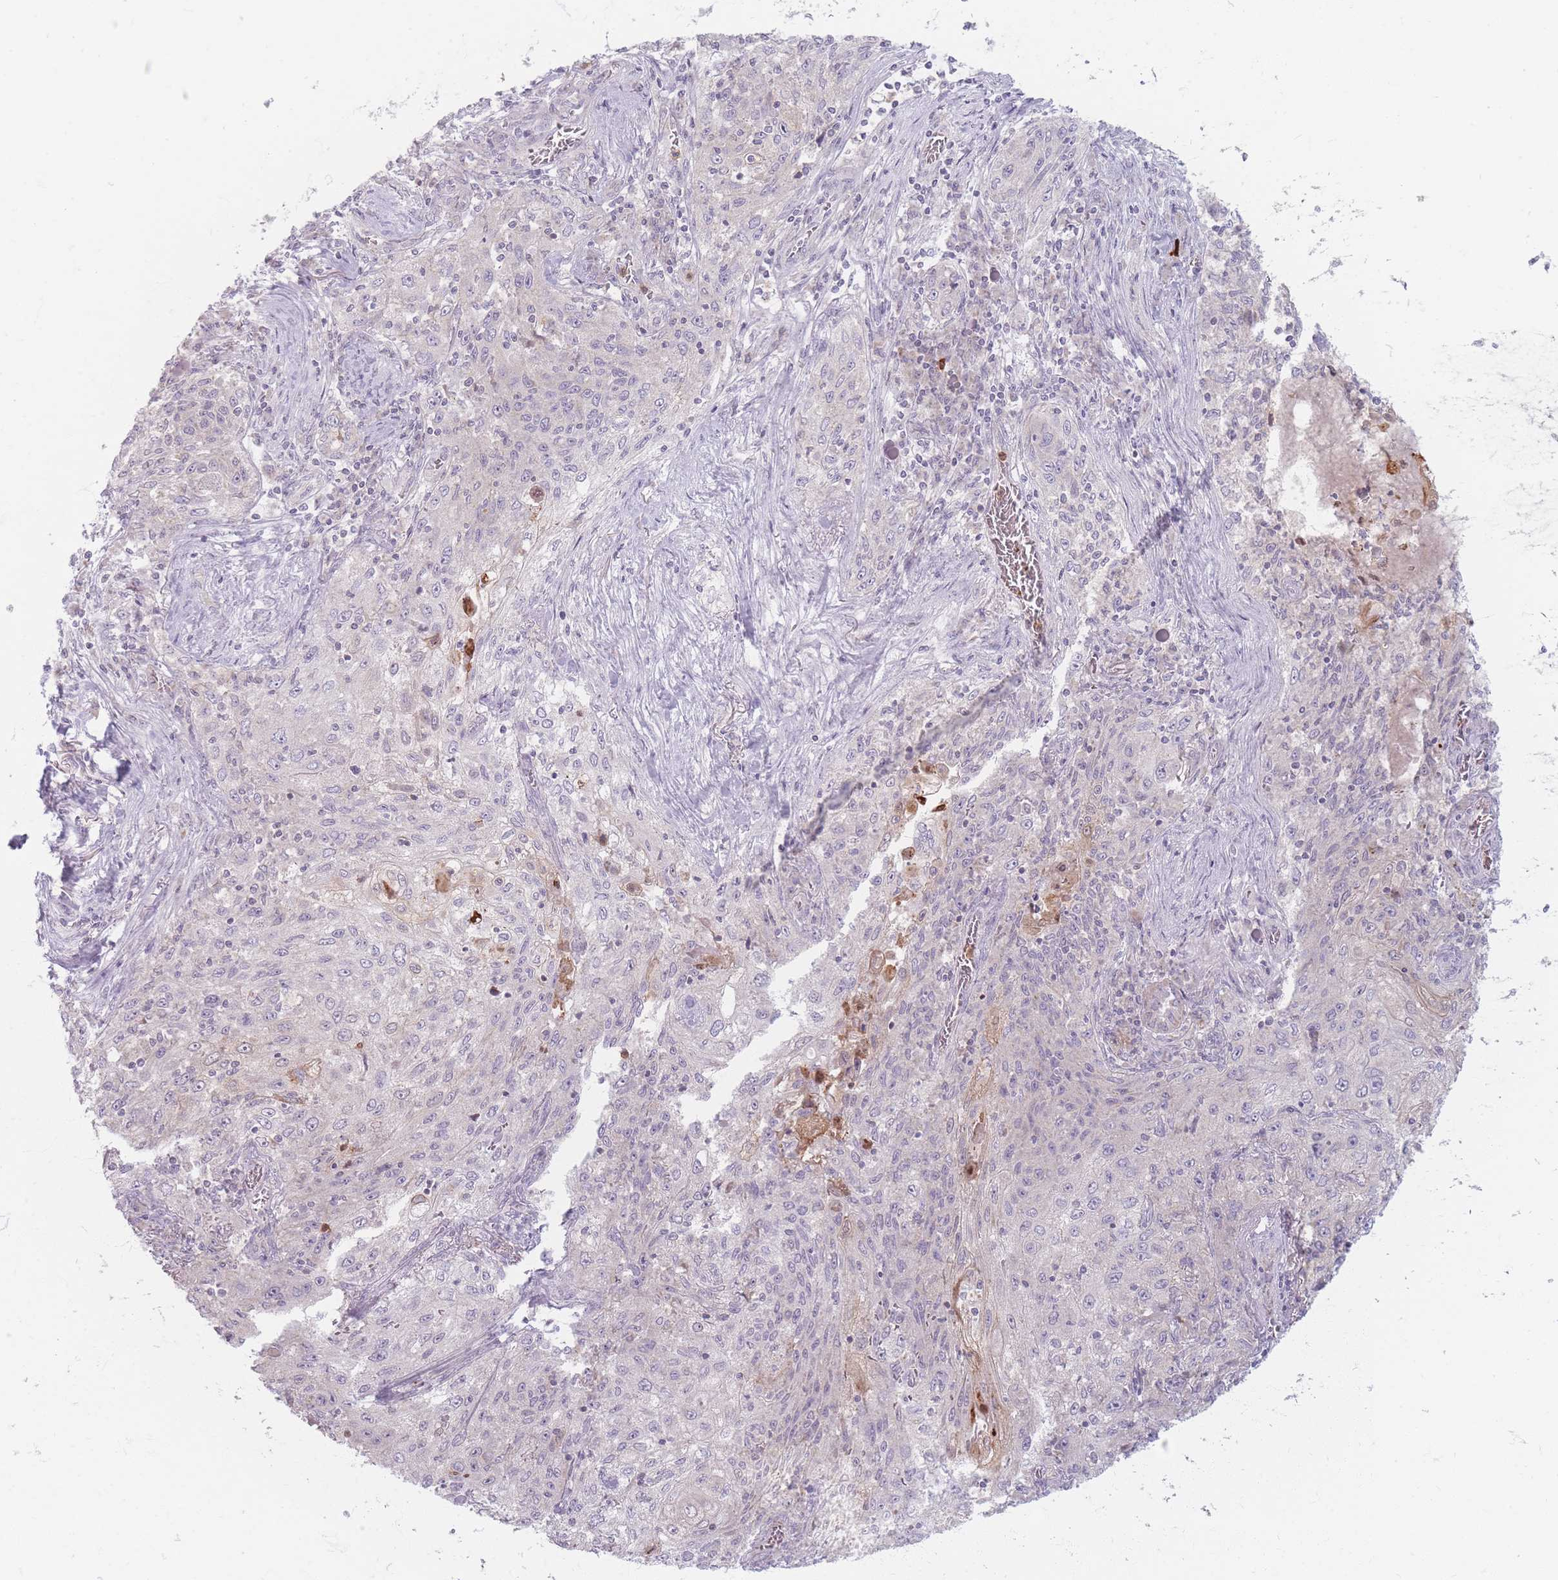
{"staining": {"intensity": "negative", "quantity": "none", "location": "none"}, "tissue": "lung cancer", "cell_type": "Tumor cells", "image_type": "cancer", "snomed": [{"axis": "morphology", "description": "Squamous cell carcinoma, NOS"}, {"axis": "topography", "description": "Lung"}], "caption": "A photomicrograph of lung cancer (squamous cell carcinoma) stained for a protein demonstrates no brown staining in tumor cells.", "gene": "CHCHD7", "patient": {"sex": "female", "age": 69}}